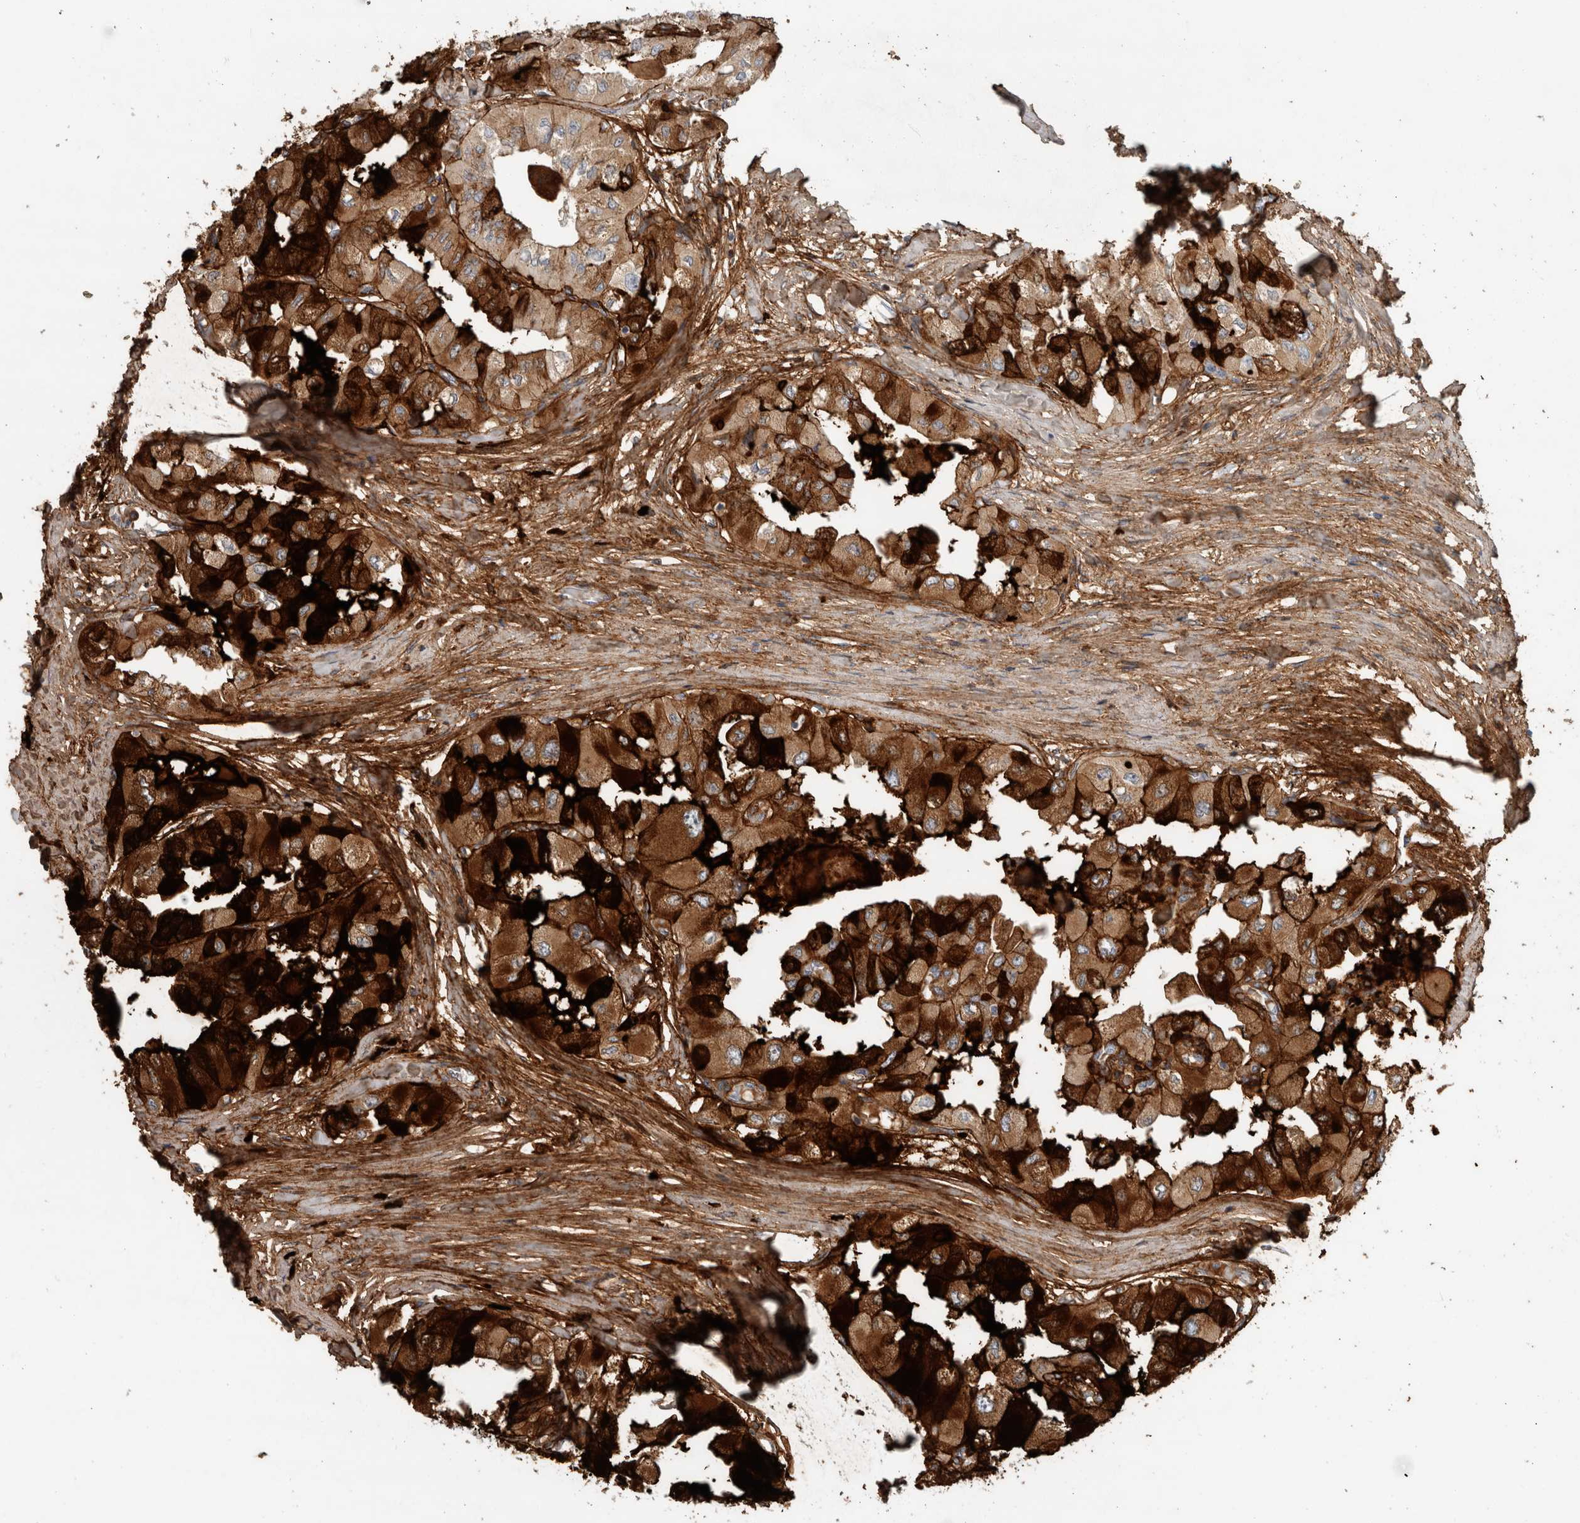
{"staining": {"intensity": "strong", "quantity": ">75%", "location": "cytoplasmic/membranous"}, "tissue": "thyroid cancer", "cell_type": "Tumor cells", "image_type": "cancer", "snomed": [{"axis": "morphology", "description": "Papillary adenocarcinoma, NOS"}, {"axis": "topography", "description": "Thyroid gland"}], "caption": "Thyroid papillary adenocarcinoma was stained to show a protein in brown. There is high levels of strong cytoplasmic/membranous expression in about >75% of tumor cells.", "gene": "FN1", "patient": {"sex": "female", "age": 59}}